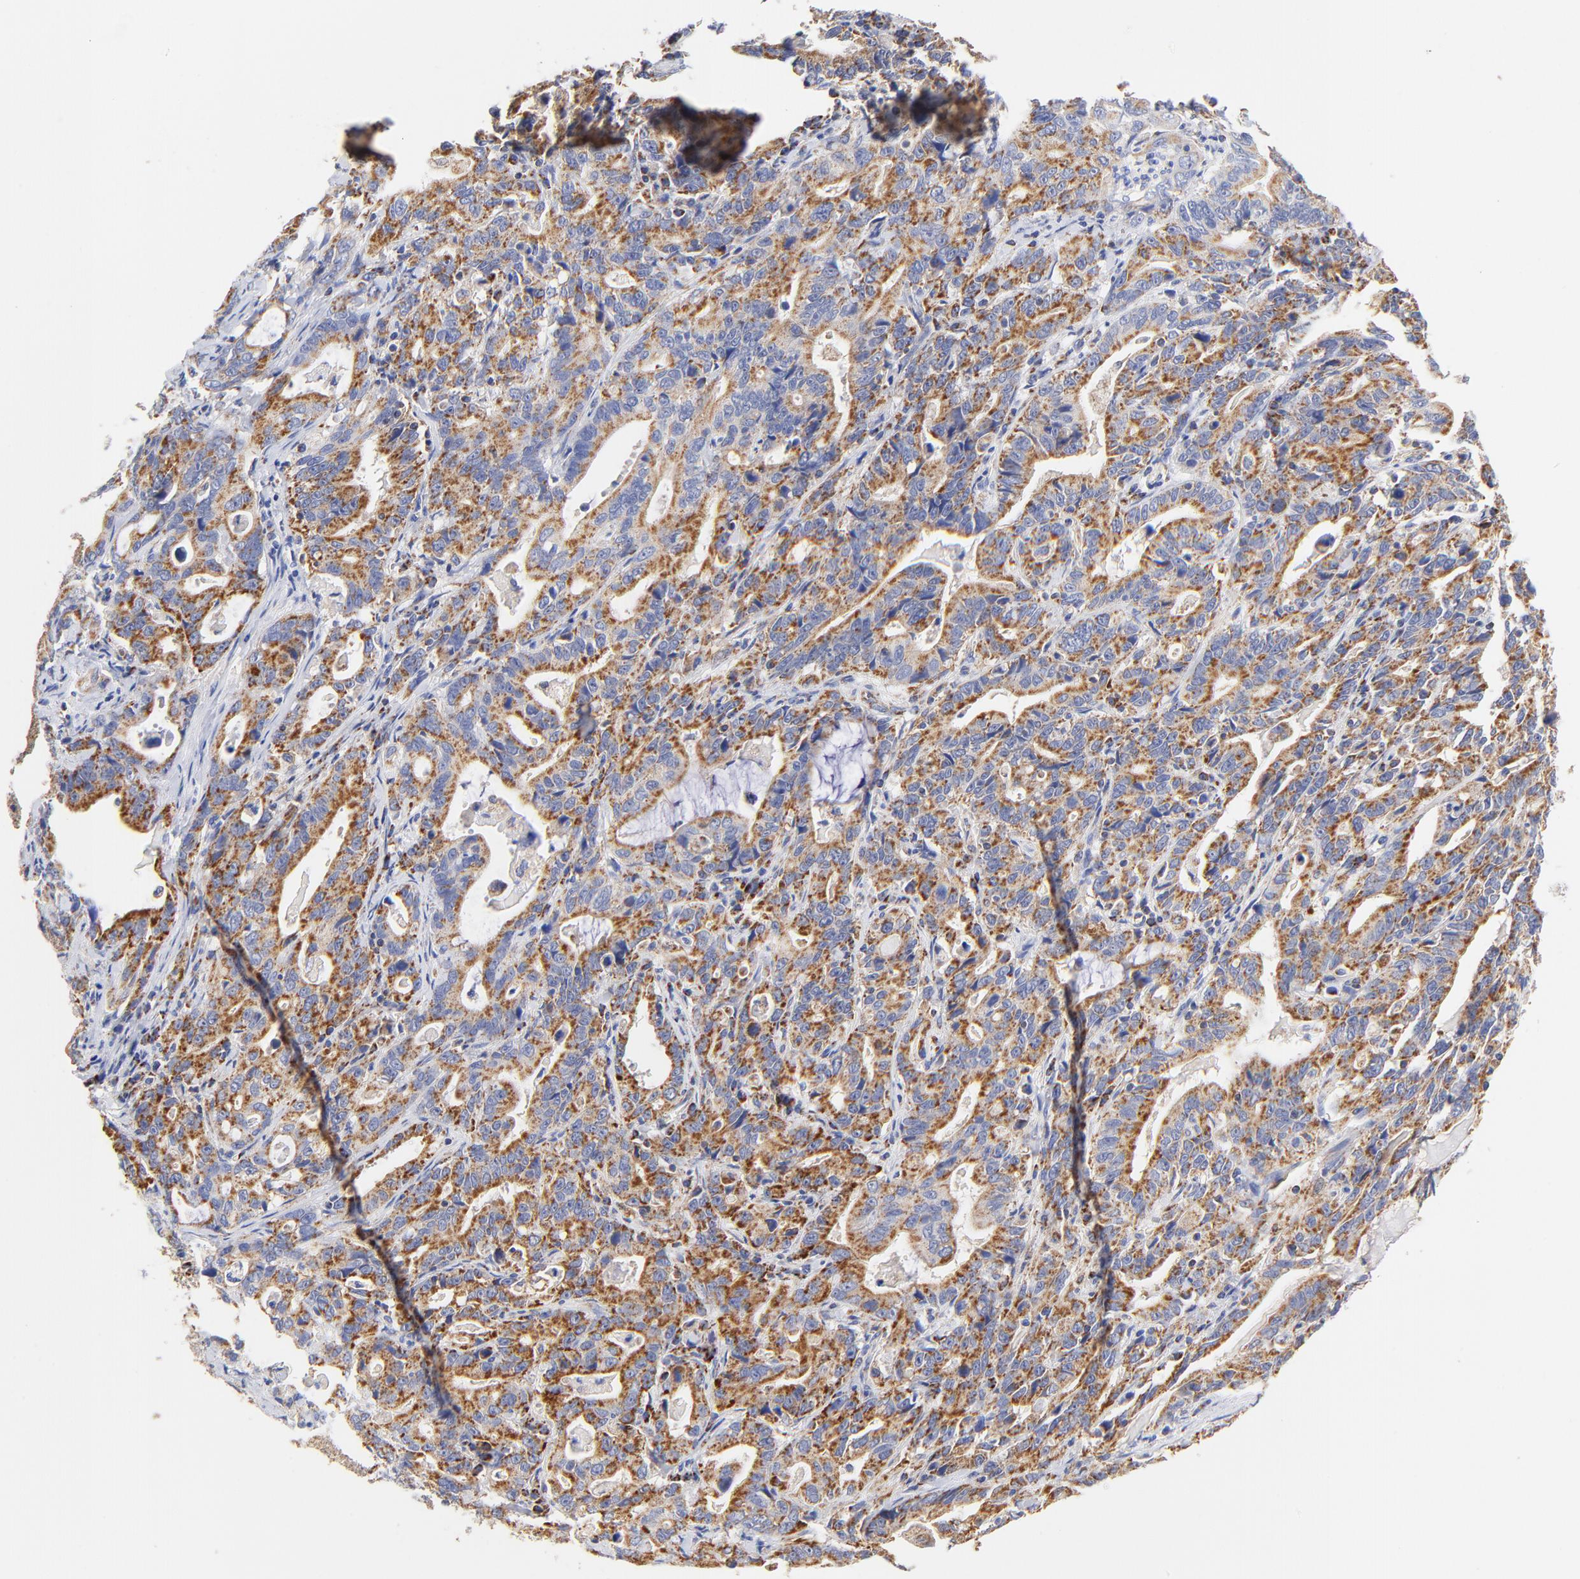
{"staining": {"intensity": "moderate", "quantity": ">75%", "location": "cytoplasmic/membranous"}, "tissue": "stomach cancer", "cell_type": "Tumor cells", "image_type": "cancer", "snomed": [{"axis": "morphology", "description": "Adenocarcinoma, NOS"}, {"axis": "topography", "description": "Stomach, upper"}], "caption": "Human stomach adenocarcinoma stained for a protein (brown) displays moderate cytoplasmic/membranous positive positivity in approximately >75% of tumor cells.", "gene": "ATP5F1D", "patient": {"sex": "male", "age": 63}}